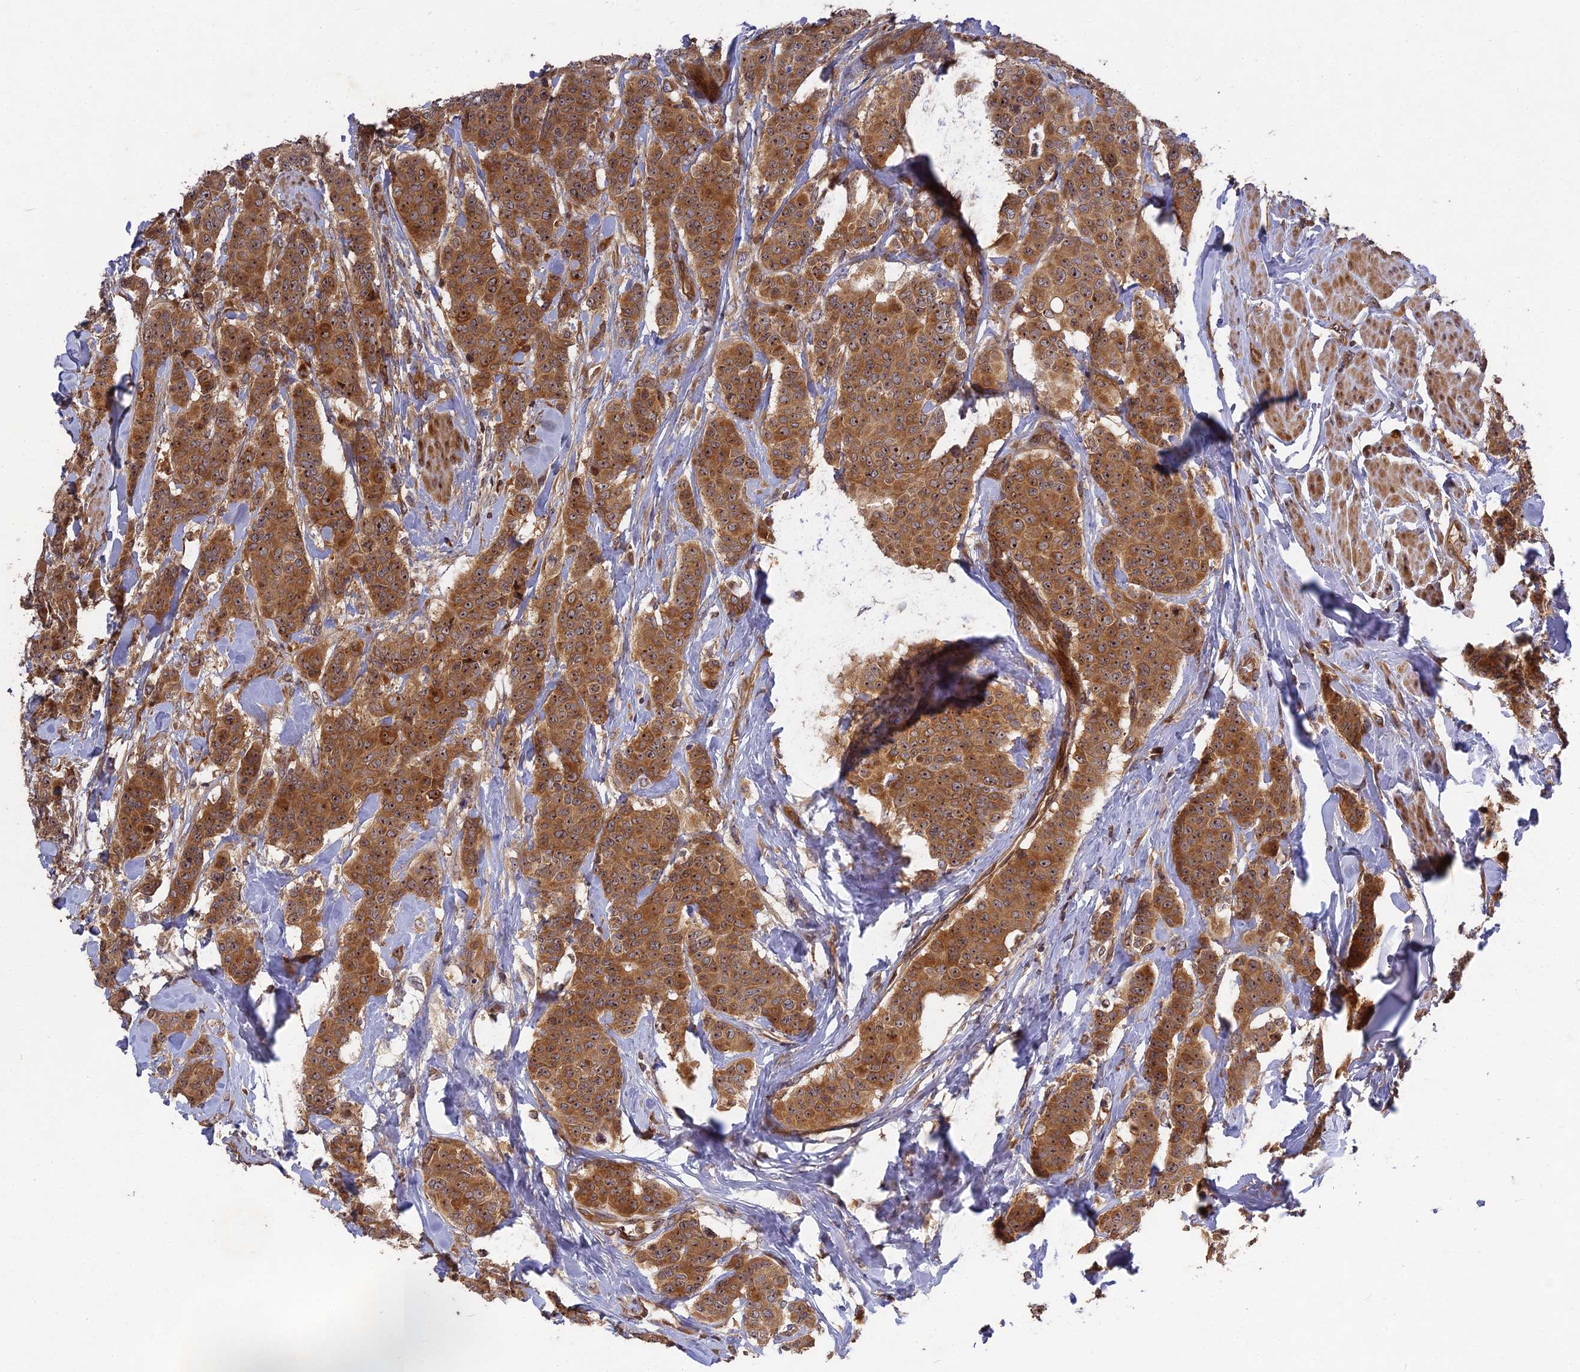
{"staining": {"intensity": "moderate", "quantity": ">75%", "location": "cytoplasmic/membranous,nuclear"}, "tissue": "breast cancer", "cell_type": "Tumor cells", "image_type": "cancer", "snomed": [{"axis": "morphology", "description": "Duct carcinoma"}, {"axis": "topography", "description": "Breast"}], "caption": "Tumor cells display medium levels of moderate cytoplasmic/membranous and nuclear staining in about >75% of cells in human breast cancer. Nuclei are stained in blue.", "gene": "TMUB2", "patient": {"sex": "female", "age": 40}}